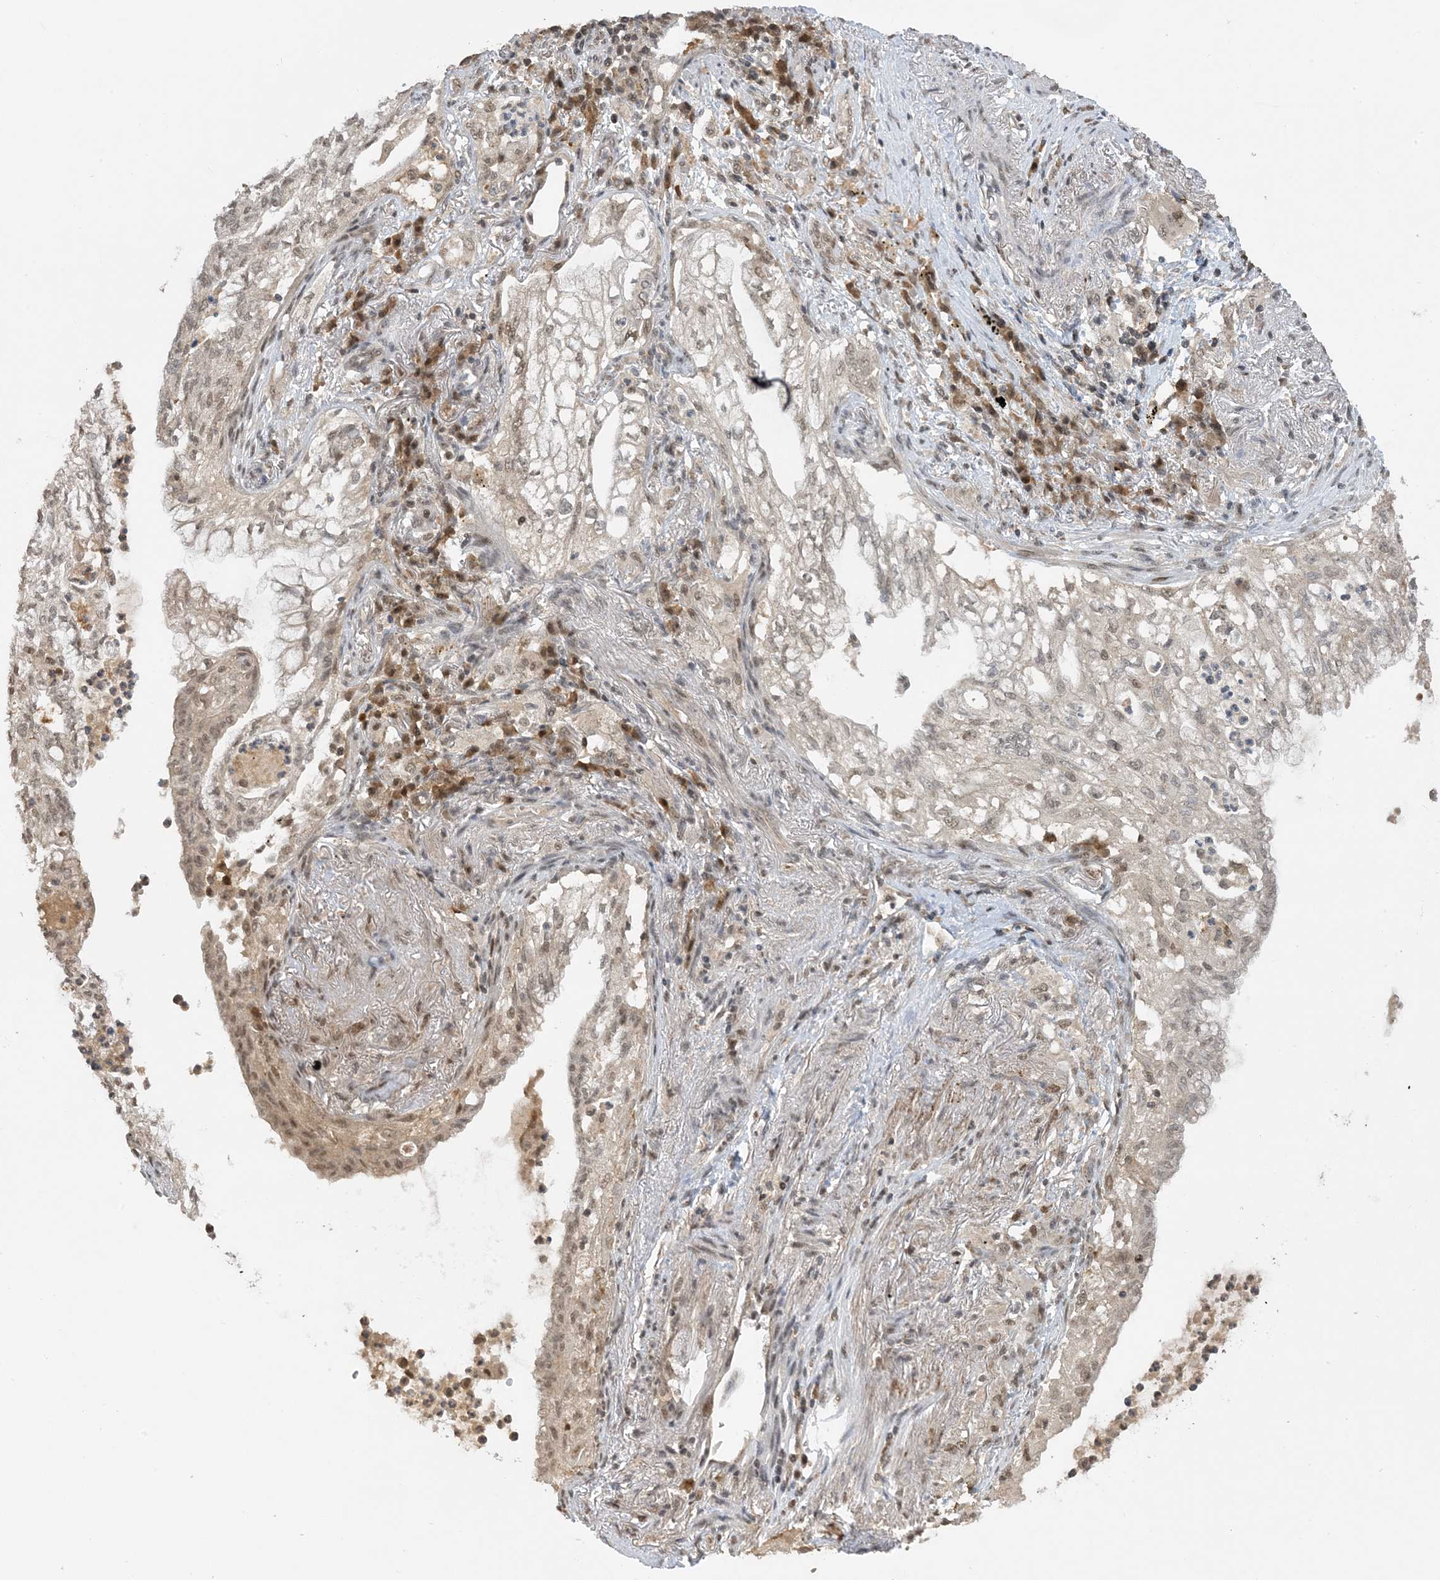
{"staining": {"intensity": "weak", "quantity": "<25%", "location": "nuclear"}, "tissue": "lung cancer", "cell_type": "Tumor cells", "image_type": "cancer", "snomed": [{"axis": "morphology", "description": "Adenocarcinoma, NOS"}, {"axis": "topography", "description": "Lung"}], "caption": "This is a photomicrograph of IHC staining of lung cancer (adenocarcinoma), which shows no staining in tumor cells. (Immunohistochemistry (ihc), brightfield microscopy, high magnification).", "gene": "ACYP2", "patient": {"sex": "female", "age": 70}}